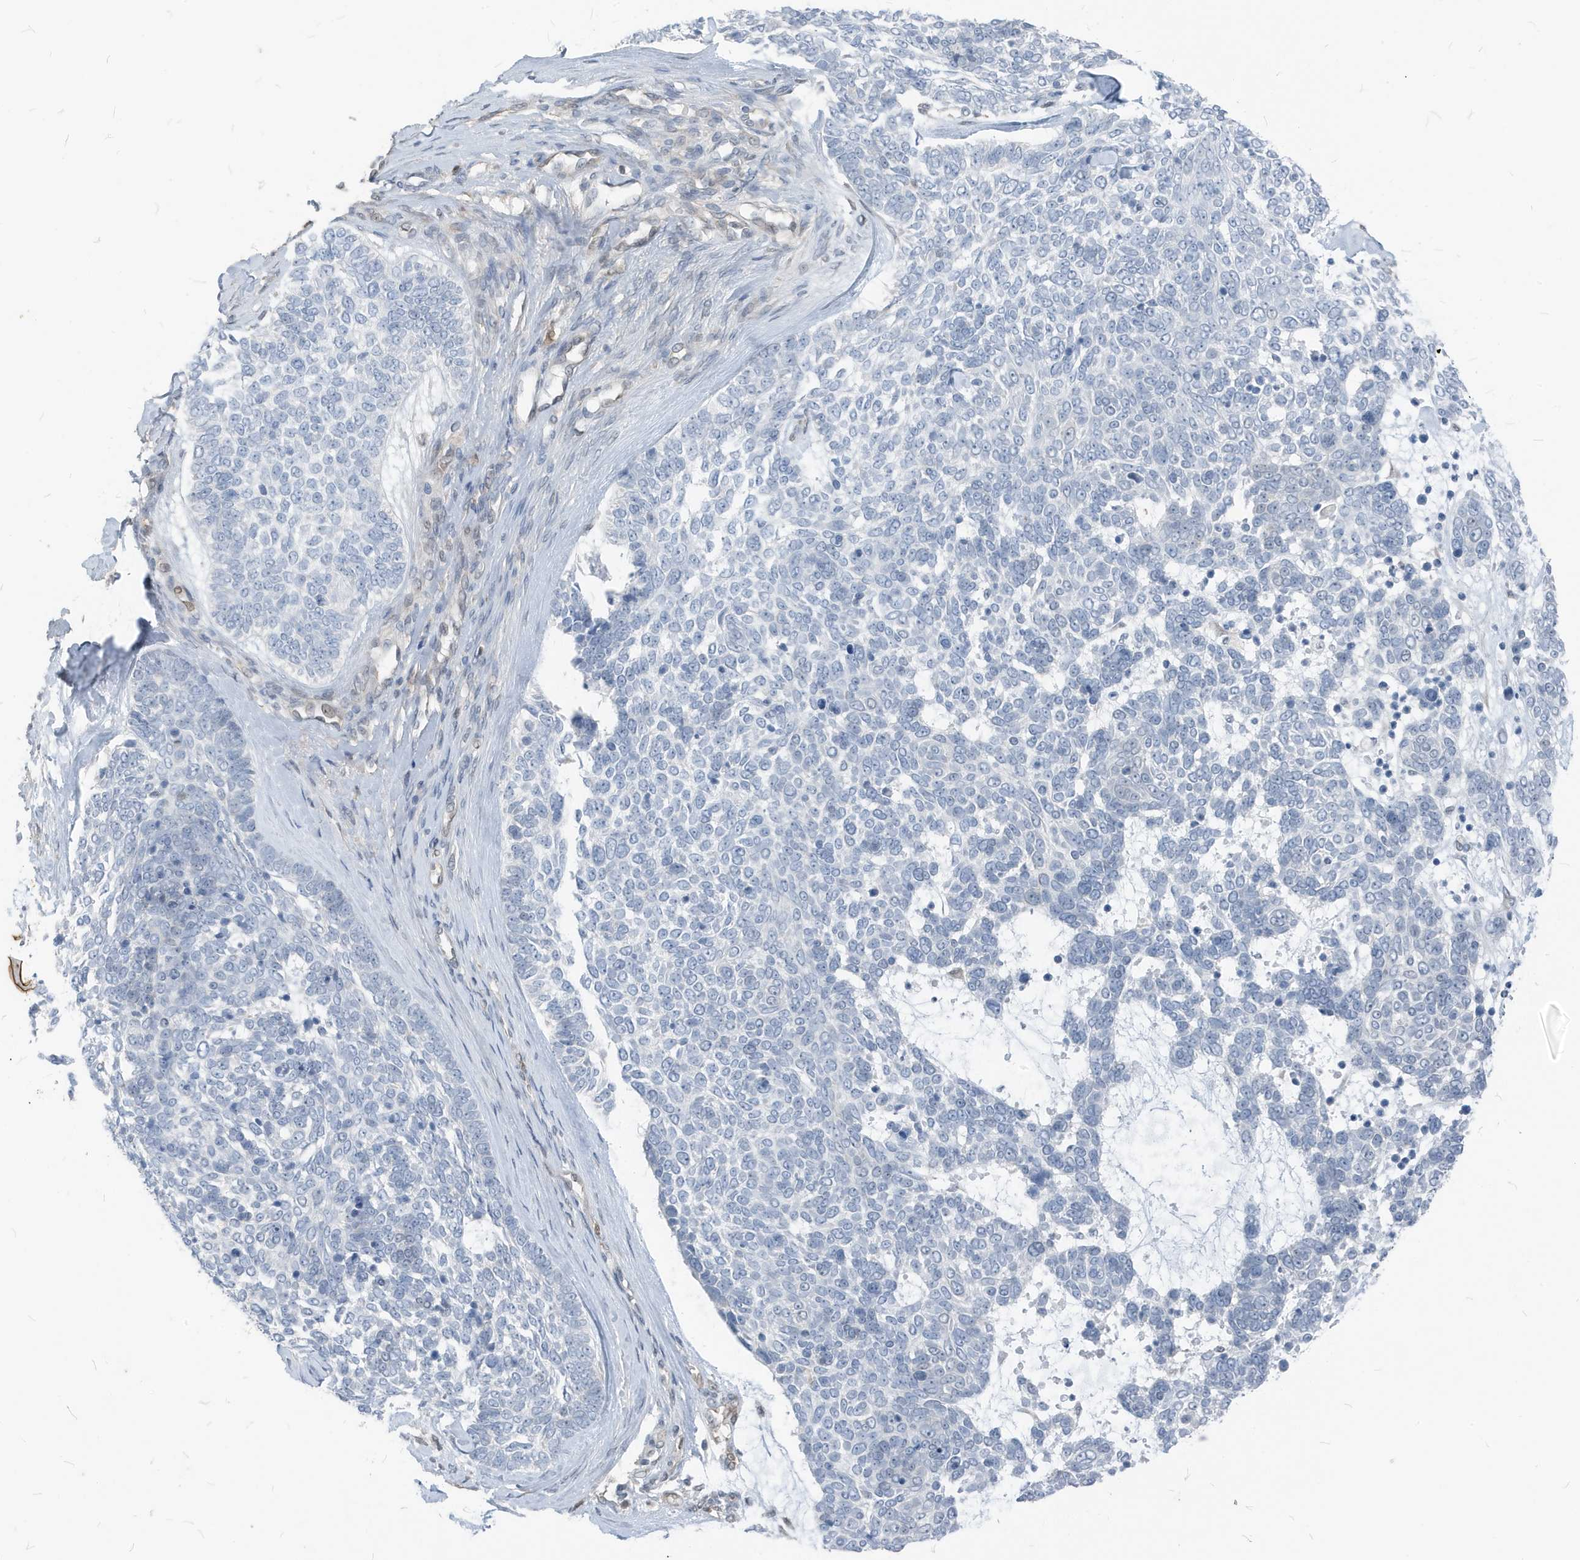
{"staining": {"intensity": "negative", "quantity": "none", "location": "none"}, "tissue": "skin cancer", "cell_type": "Tumor cells", "image_type": "cancer", "snomed": [{"axis": "morphology", "description": "Basal cell carcinoma"}, {"axis": "topography", "description": "Skin"}], "caption": "The histopathology image reveals no significant expression in tumor cells of skin cancer (basal cell carcinoma).", "gene": "NCOA7", "patient": {"sex": "female", "age": 81}}